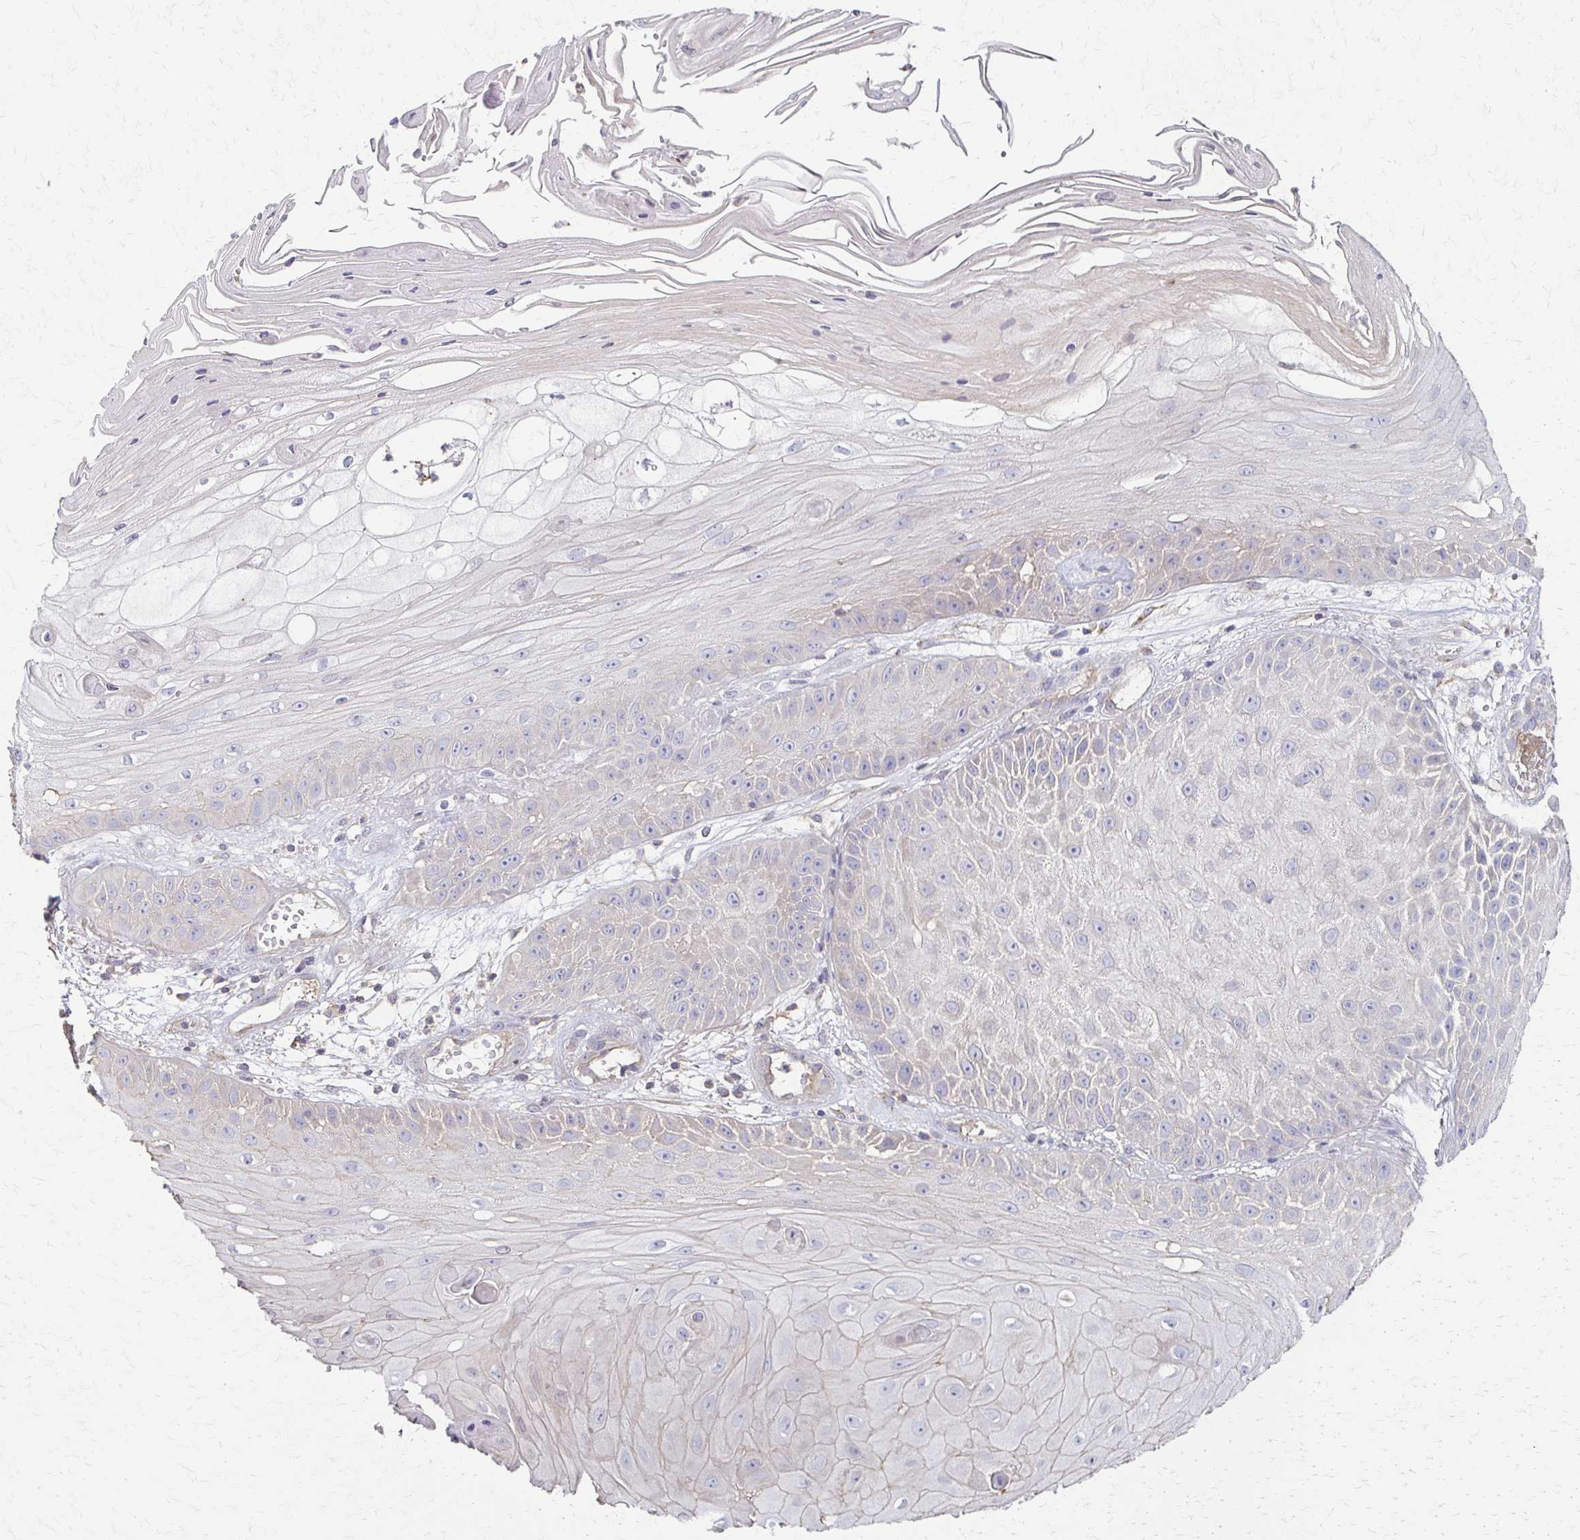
{"staining": {"intensity": "negative", "quantity": "none", "location": "none"}, "tissue": "skin cancer", "cell_type": "Tumor cells", "image_type": "cancer", "snomed": [{"axis": "morphology", "description": "Squamous cell carcinoma, NOS"}, {"axis": "topography", "description": "Skin"}], "caption": "Immunohistochemistry (IHC) of squamous cell carcinoma (skin) reveals no staining in tumor cells.", "gene": "C1QTNF7", "patient": {"sex": "male", "age": 70}}